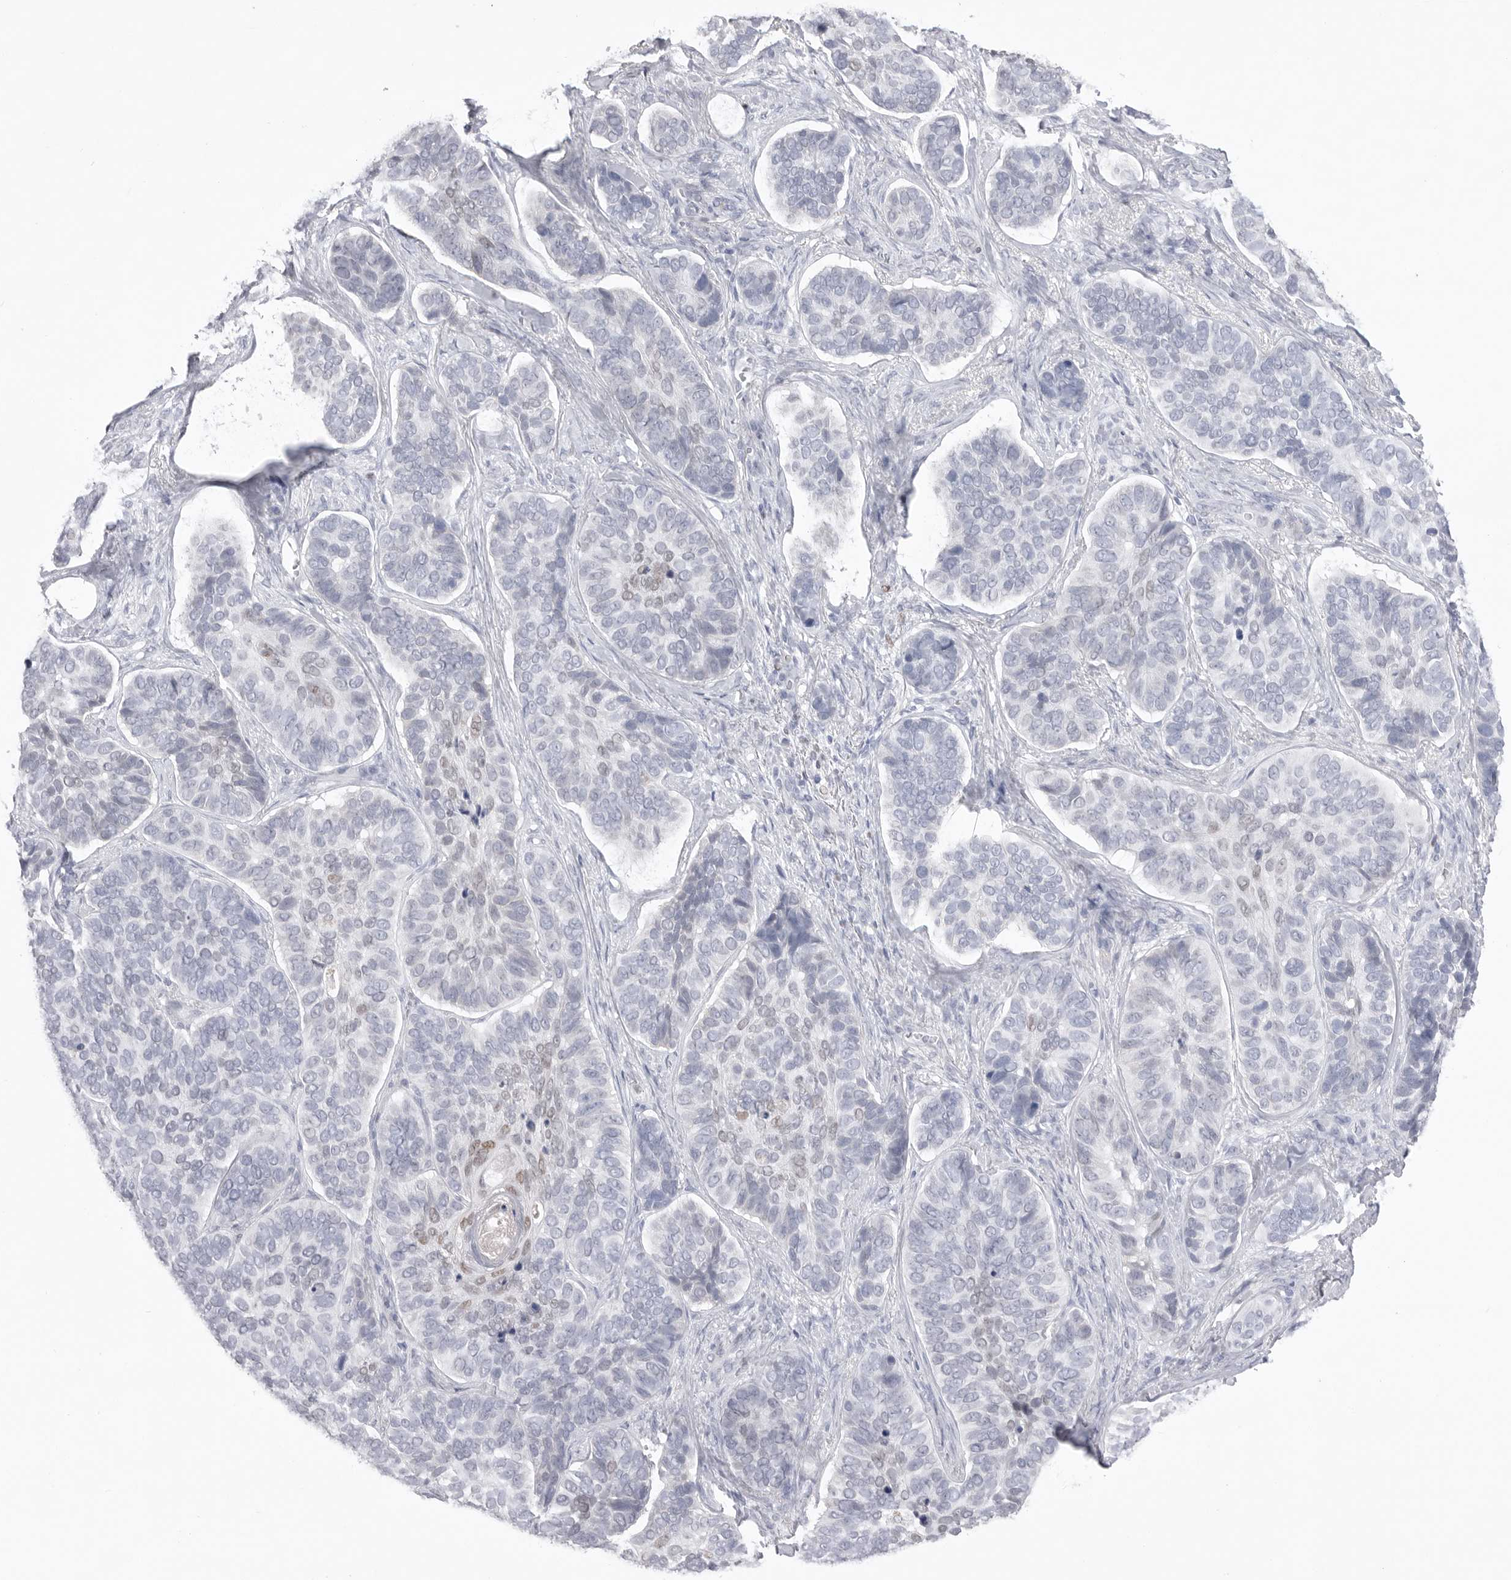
{"staining": {"intensity": "weak", "quantity": "<25%", "location": "nuclear"}, "tissue": "skin cancer", "cell_type": "Tumor cells", "image_type": "cancer", "snomed": [{"axis": "morphology", "description": "Basal cell carcinoma"}, {"axis": "topography", "description": "Skin"}], "caption": "Tumor cells show no significant staining in skin basal cell carcinoma.", "gene": "ZBTB7B", "patient": {"sex": "male", "age": 62}}